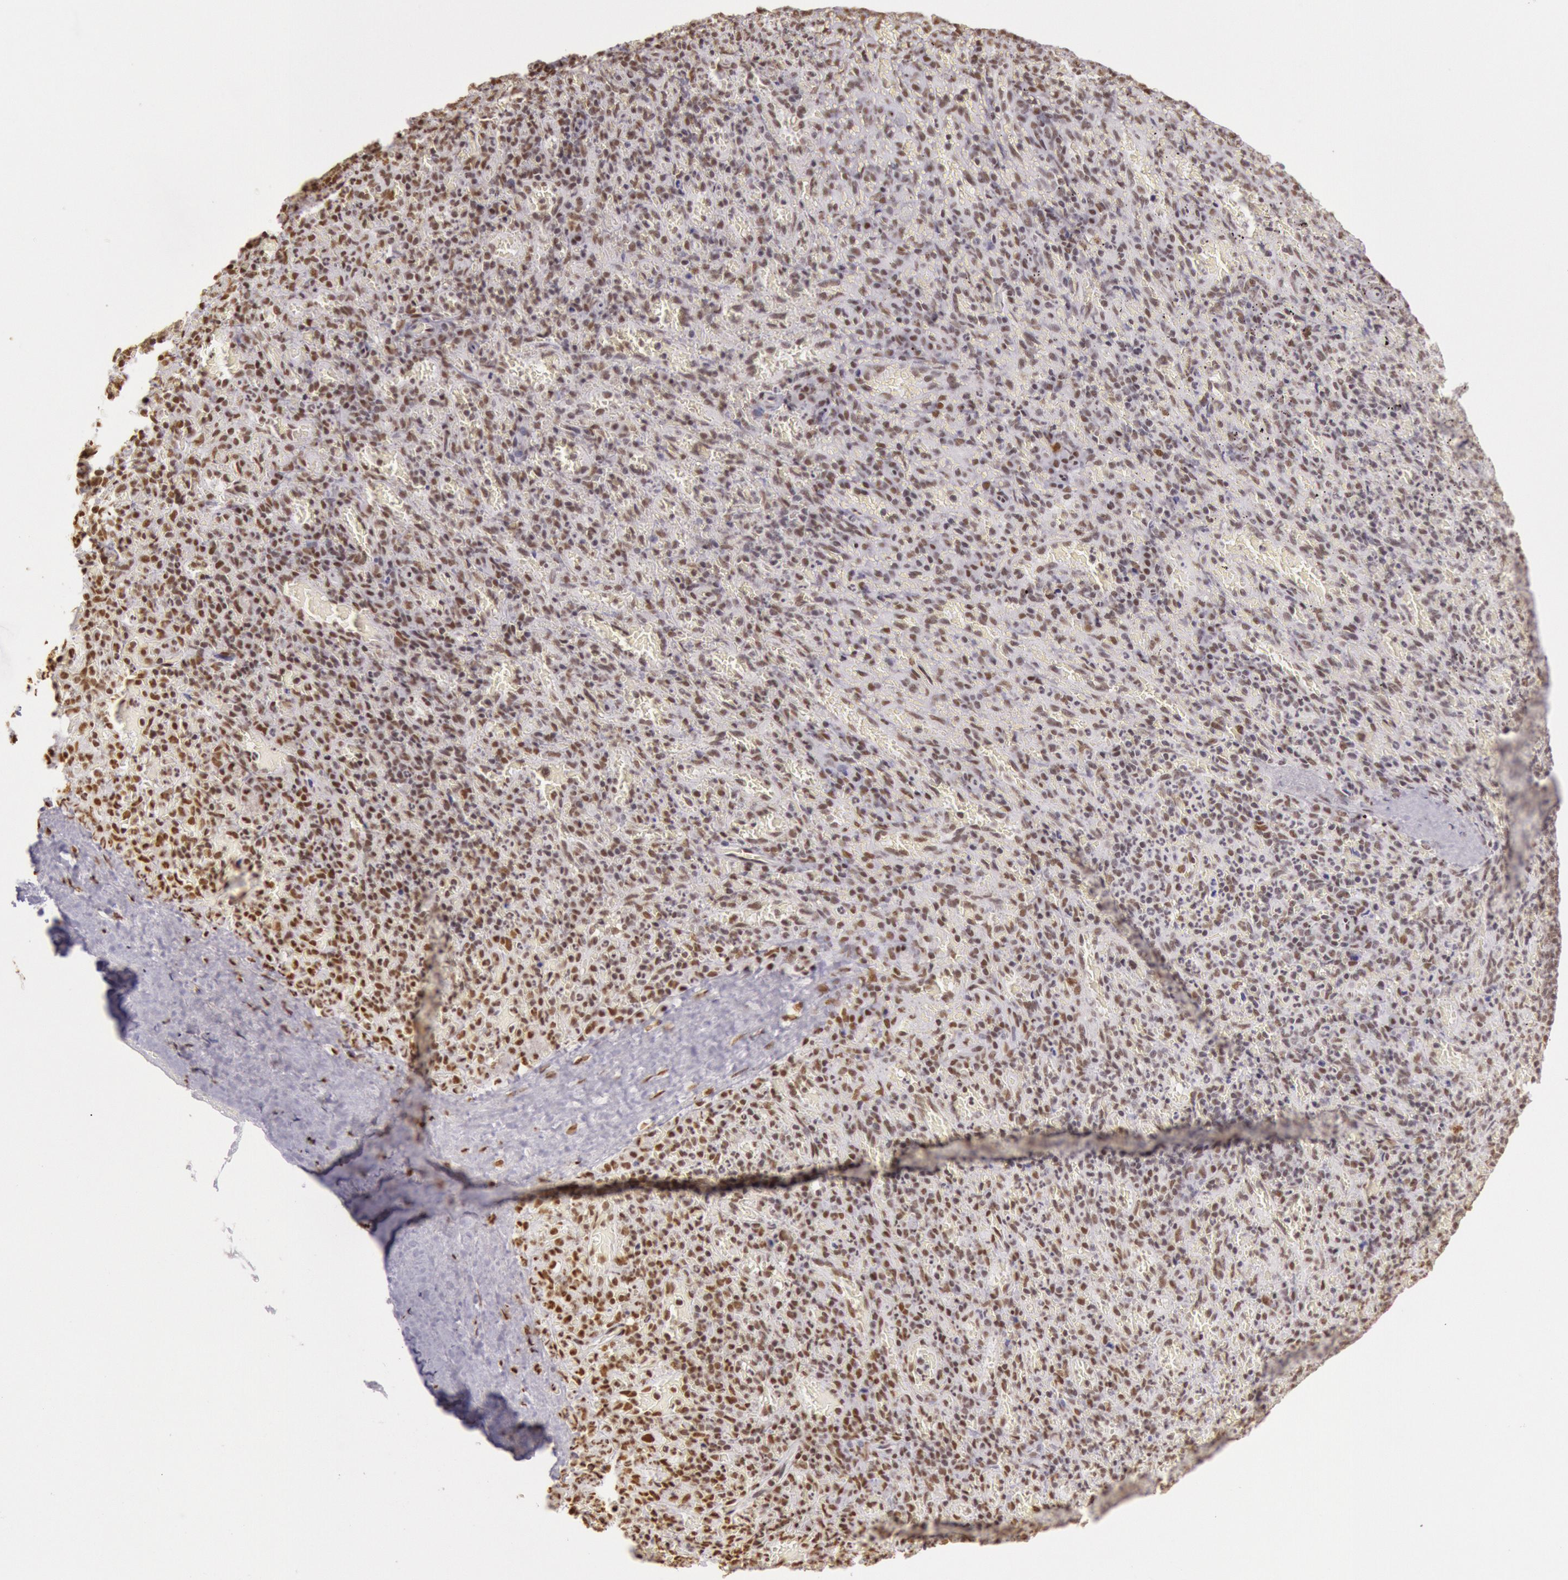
{"staining": {"intensity": "moderate", "quantity": "25%-75%", "location": "nuclear"}, "tissue": "spleen", "cell_type": "Cells in red pulp", "image_type": "normal", "snomed": [{"axis": "morphology", "description": "Normal tissue, NOS"}, {"axis": "topography", "description": "Spleen"}], "caption": "Immunohistochemistry (IHC) staining of unremarkable spleen, which demonstrates medium levels of moderate nuclear expression in about 25%-75% of cells in red pulp indicating moderate nuclear protein expression. The staining was performed using DAB (3,3'-diaminobenzidine) (brown) for protein detection and nuclei were counterstained in hematoxylin (blue).", "gene": "HNRNPH1", "patient": {"sex": "female", "age": 50}}